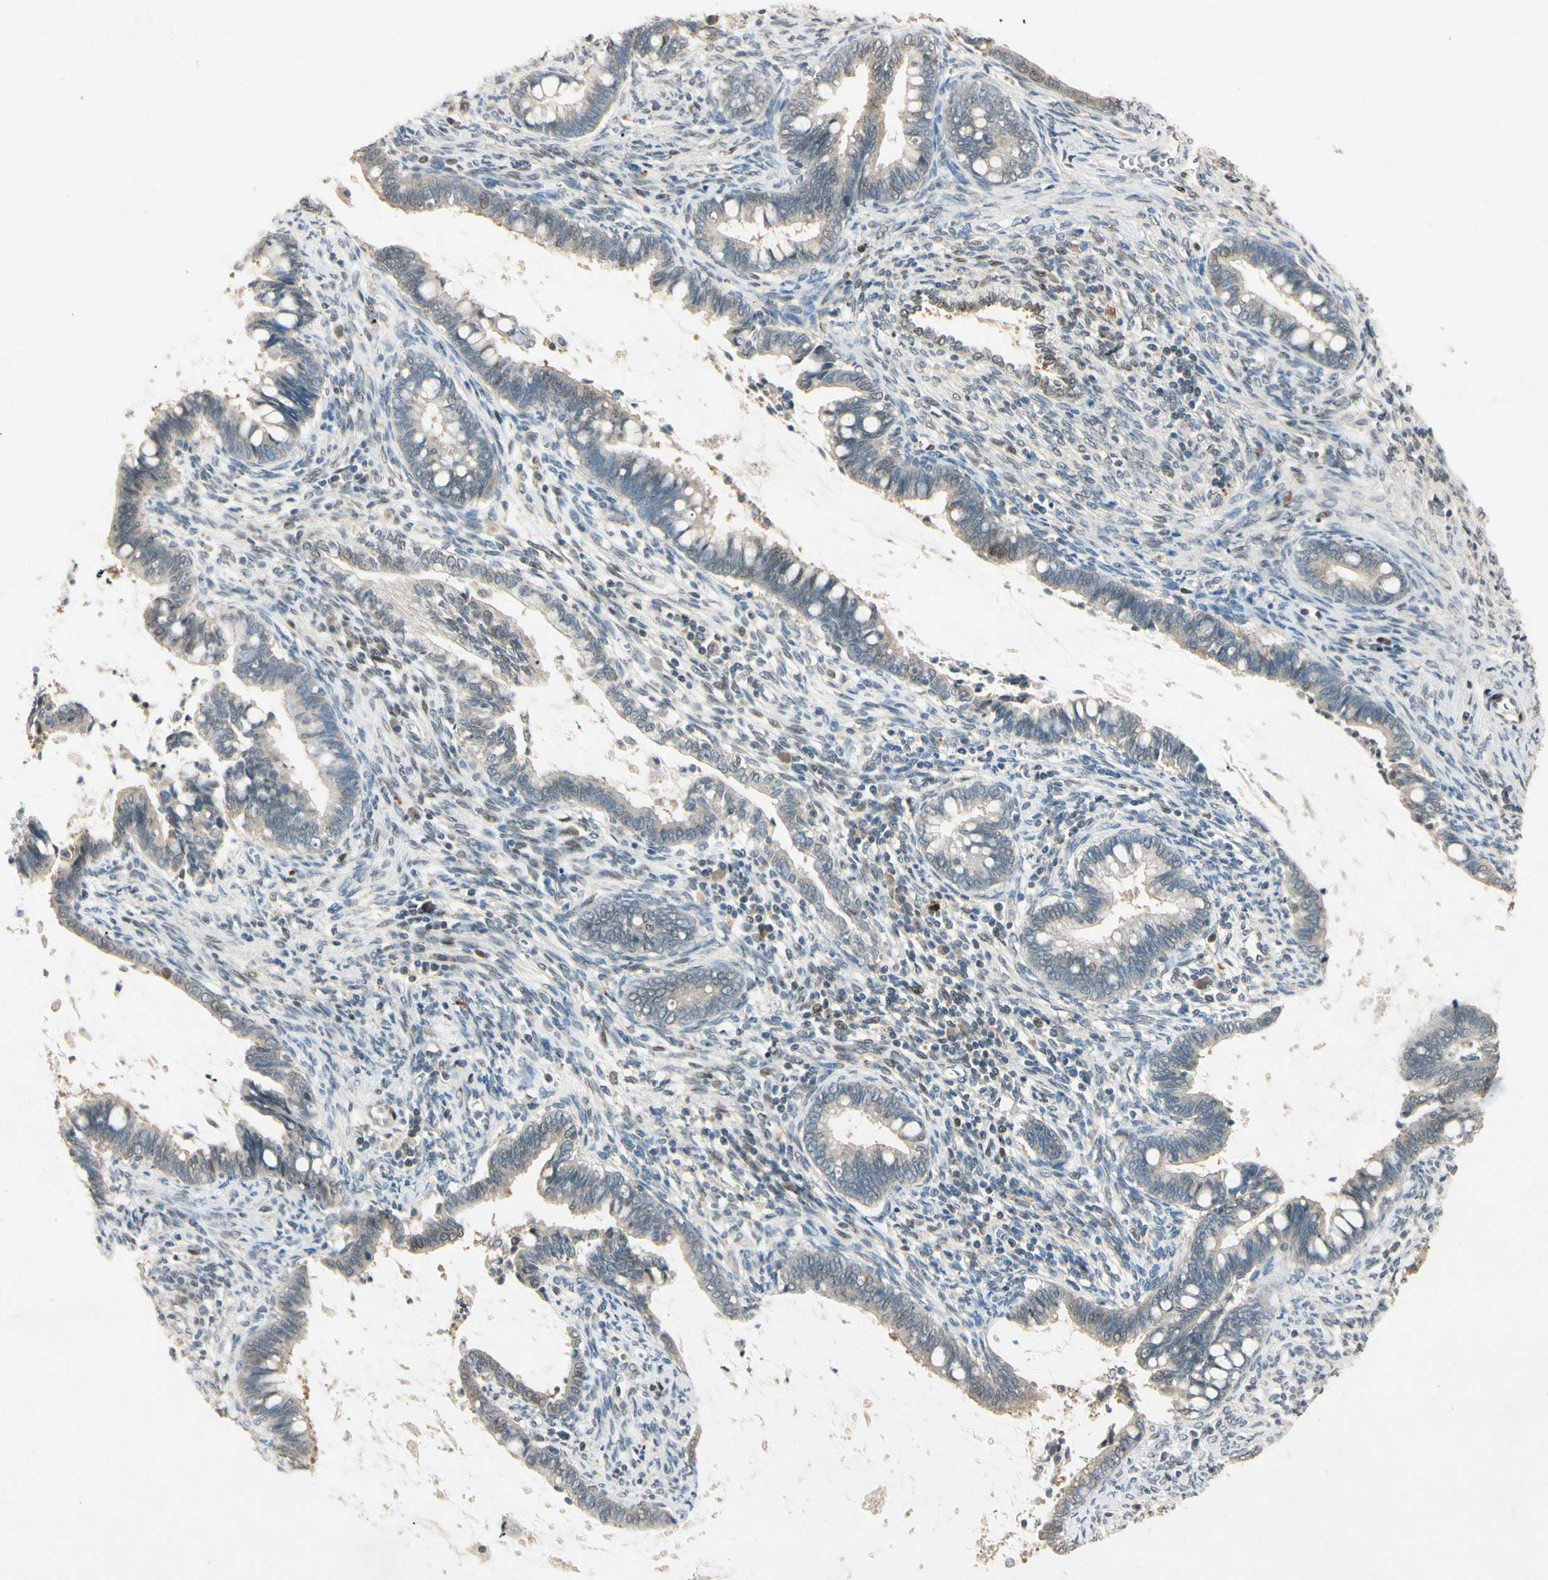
{"staining": {"intensity": "weak", "quantity": "25%-75%", "location": "cytoplasmic/membranous,nuclear"}, "tissue": "cervical cancer", "cell_type": "Tumor cells", "image_type": "cancer", "snomed": [{"axis": "morphology", "description": "Adenocarcinoma, NOS"}, {"axis": "topography", "description": "Cervix"}], "caption": "IHC (DAB (3,3'-diaminobenzidine)) staining of human adenocarcinoma (cervical) shows weak cytoplasmic/membranous and nuclear protein staining in about 25%-75% of tumor cells.", "gene": "HSPA1B", "patient": {"sex": "female", "age": 44}}